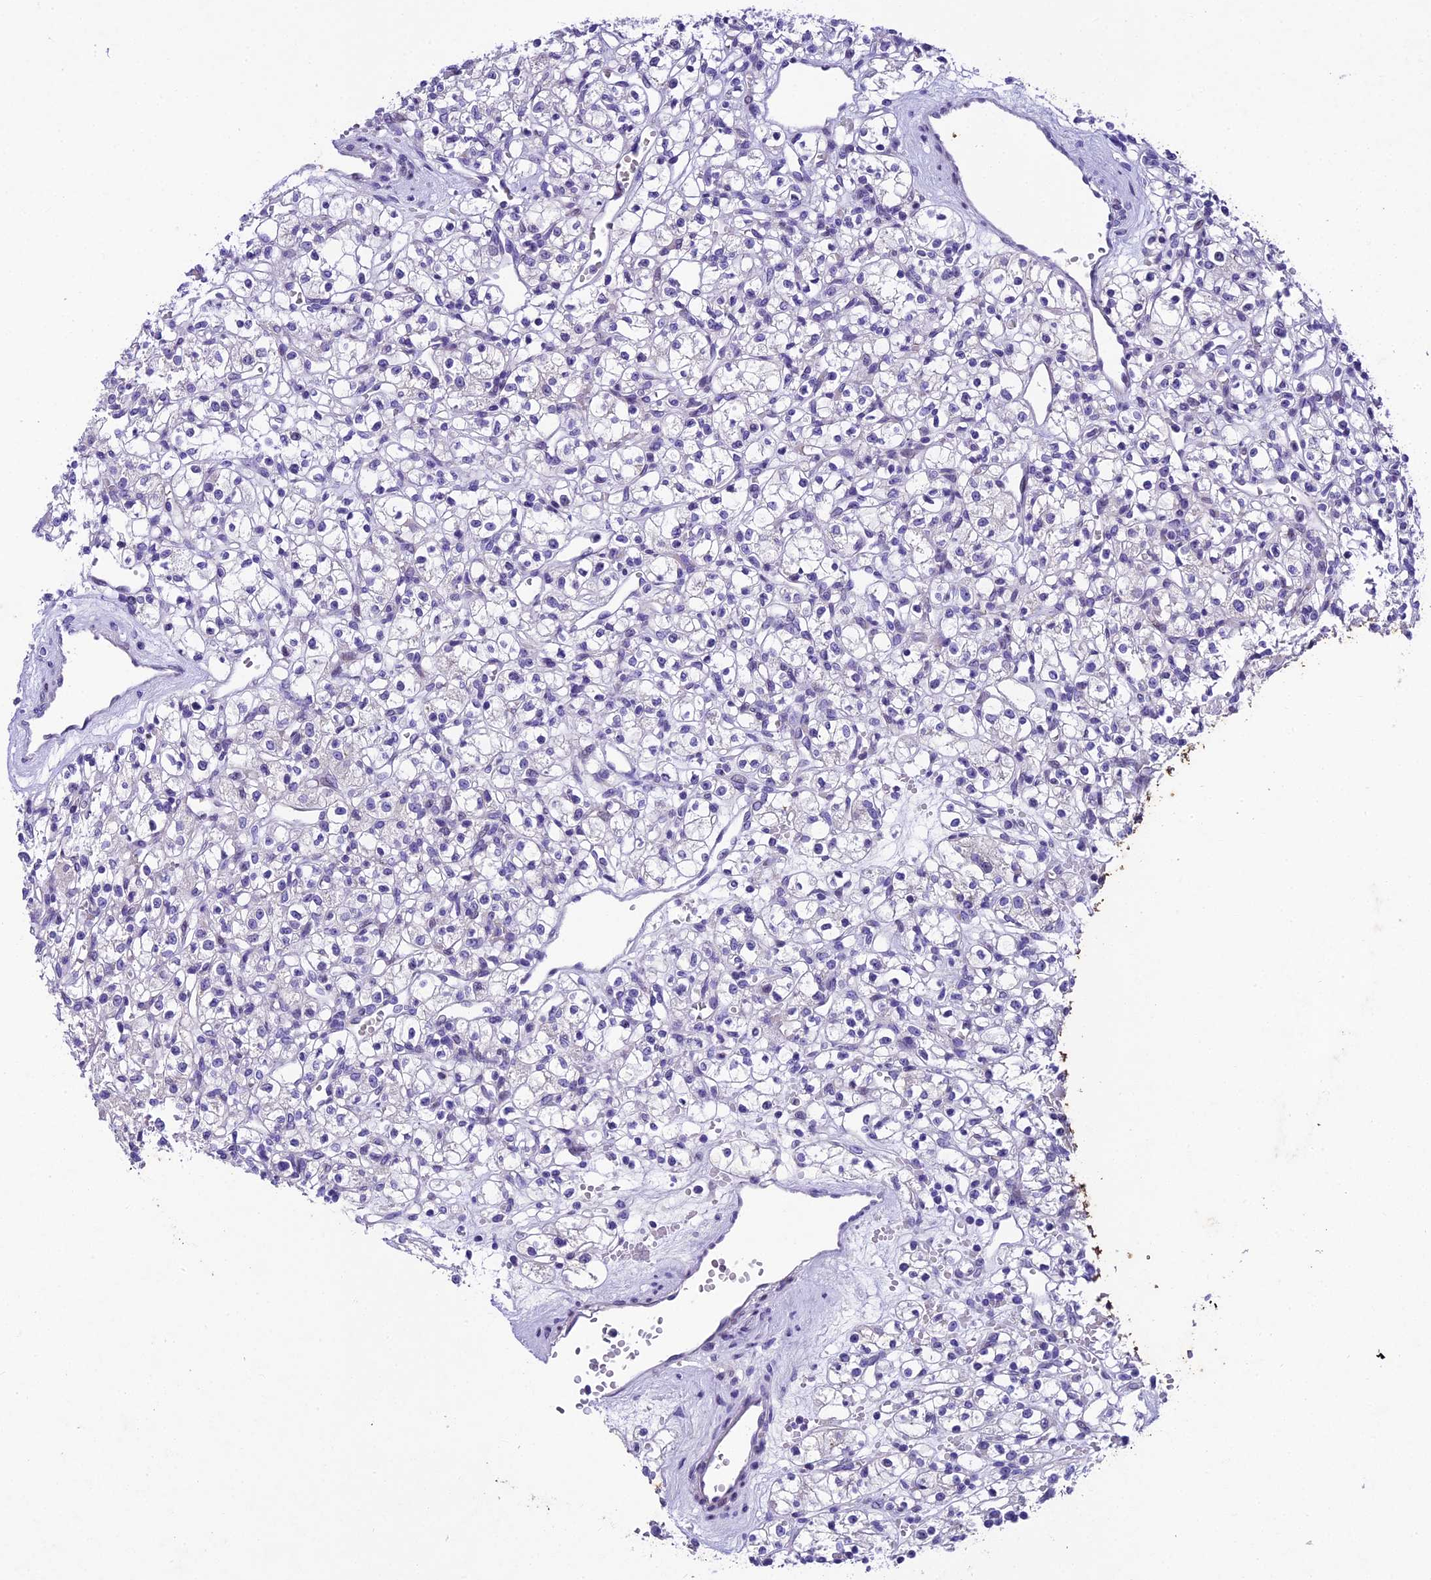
{"staining": {"intensity": "negative", "quantity": "none", "location": "none"}, "tissue": "renal cancer", "cell_type": "Tumor cells", "image_type": "cancer", "snomed": [{"axis": "morphology", "description": "Adenocarcinoma, NOS"}, {"axis": "topography", "description": "Kidney"}], "caption": "Image shows no protein positivity in tumor cells of adenocarcinoma (renal) tissue. (Brightfield microscopy of DAB (3,3'-diaminobenzidine) IHC at high magnification).", "gene": "IFT140", "patient": {"sex": "female", "age": 59}}